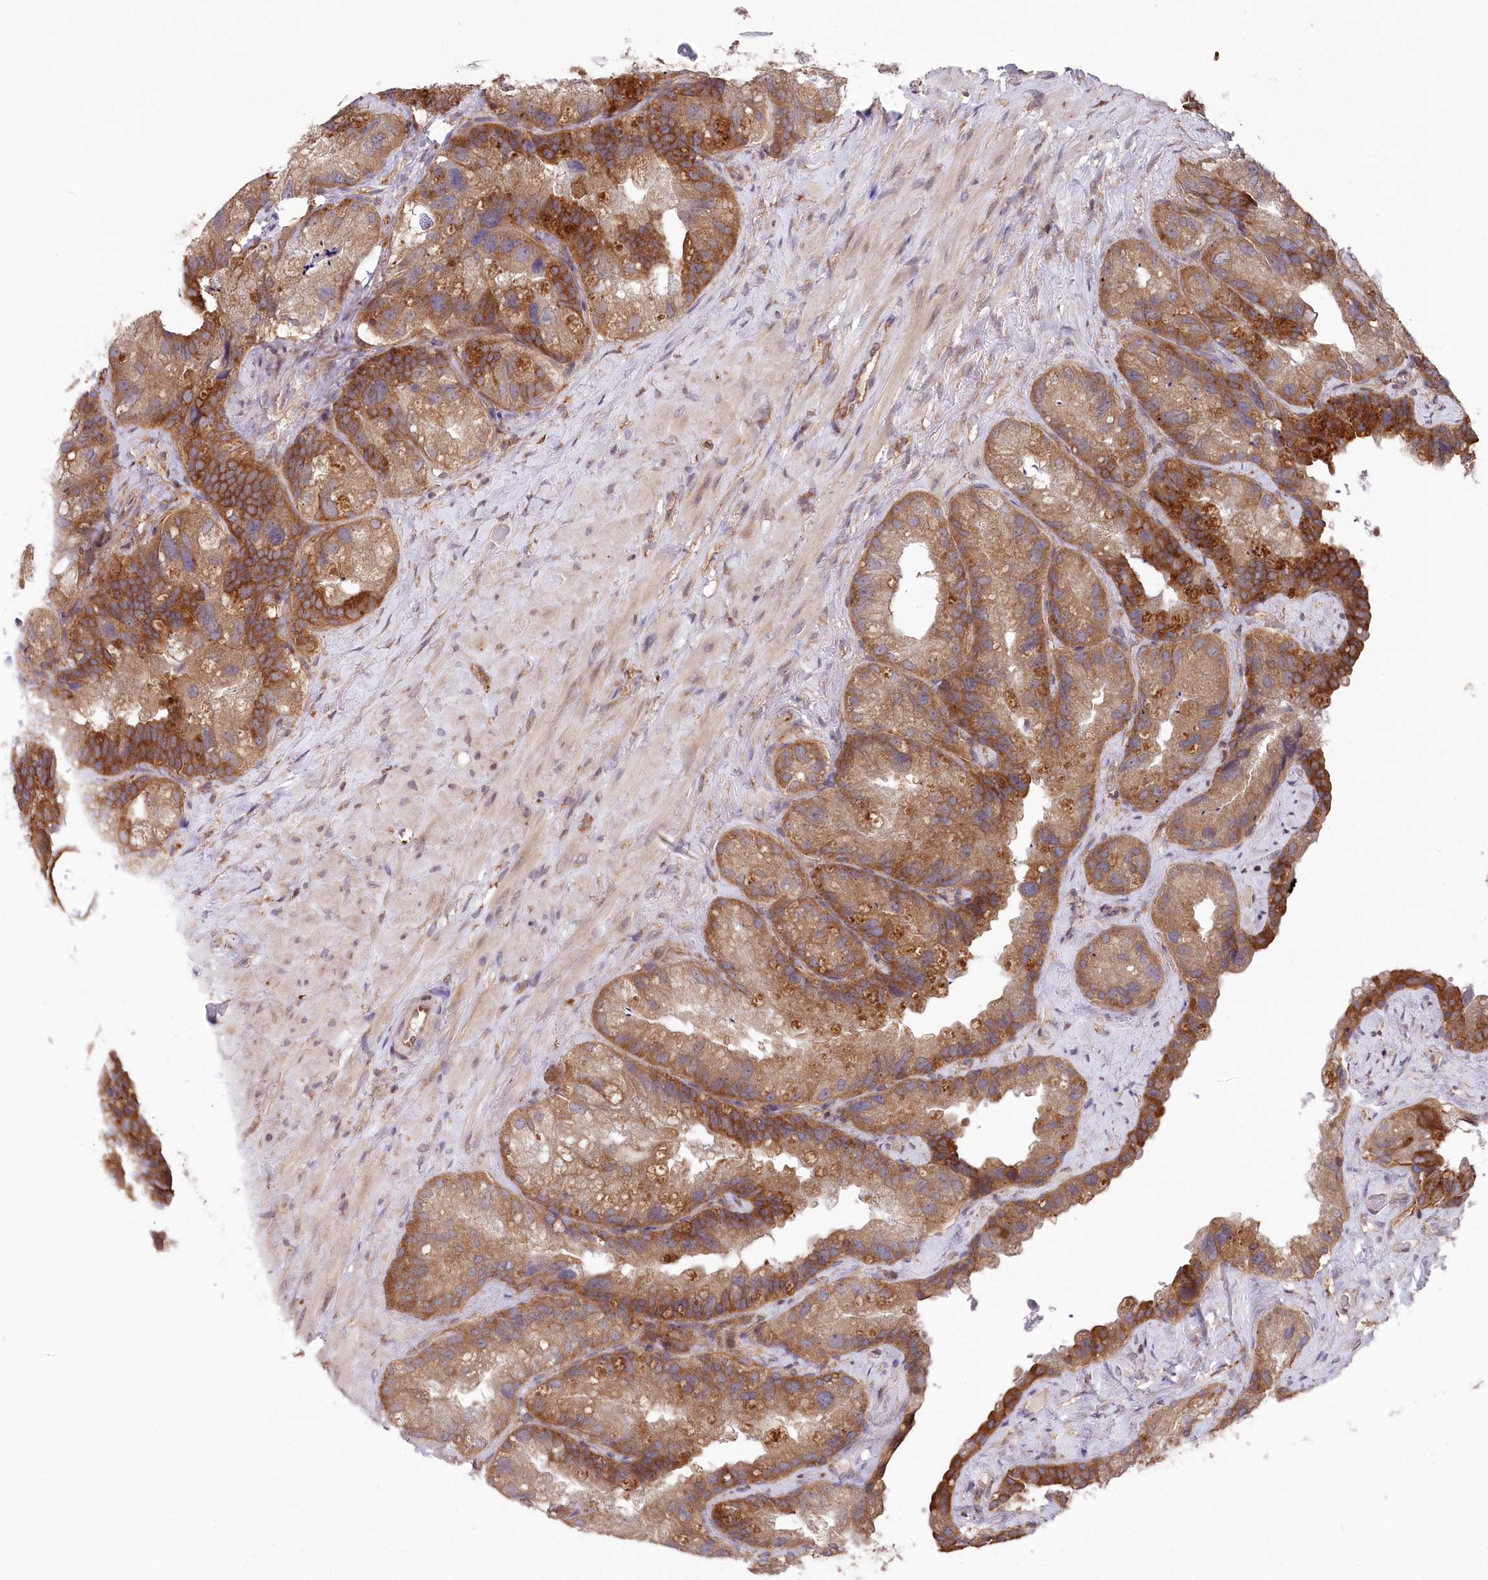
{"staining": {"intensity": "moderate", "quantity": ">75%", "location": "cytoplasmic/membranous"}, "tissue": "prostate cancer", "cell_type": "Tumor cells", "image_type": "cancer", "snomed": [{"axis": "morphology", "description": "Normal tissue, NOS"}, {"axis": "morphology", "description": "Adenocarcinoma, Low grade"}, {"axis": "topography", "description": "Prostate"}], "caption": "Prostate low-grade adenocarcinoma was stained to show a protein in brown. There is medium levels of moderate cytoplasmic/membranous expression in approximately >75% of tumor cells. (DAB = brown stain, brightfield microscopy at high magnification).", "gene": "PPP1R21", "patient": {"sex": "male", "age": 72}}